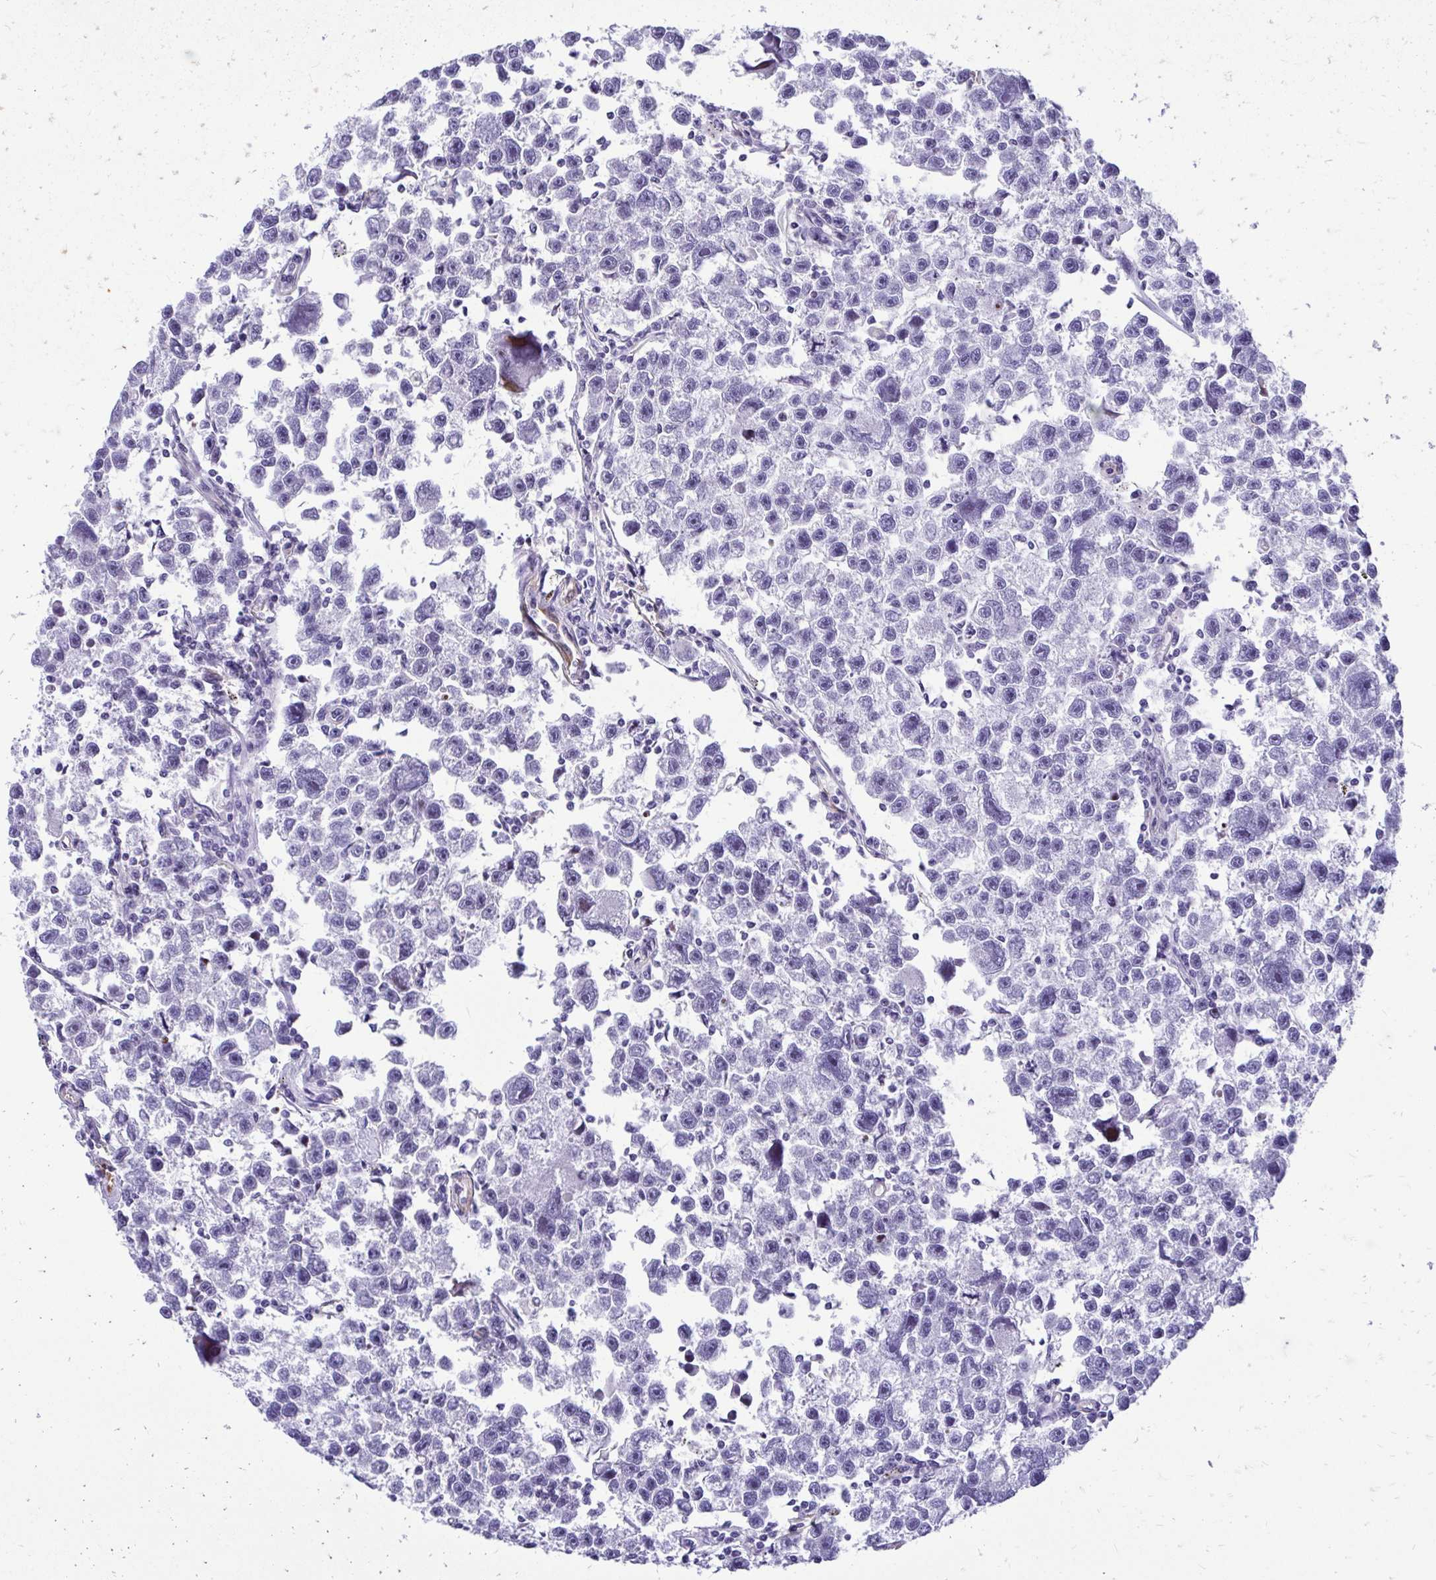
{"staining": {"intensity": "negative", "quantity": "none", "location": "none"}, "tissue": "testis cancer", "cell_type": "Tumor cells", "image_type": "cancer", "snomed": [{"axis": "morphology", "description": "Seminoma, NOS"}, {"axis": "topography", "description": "Testis"}], "caption": "Human seminoma (testis) stained for a protein using immunohistochemistry (IHC) demonstrates no staining in tumor cells.", "gene": "NIFK", "patient": {"sex": "male", "age": 26}}